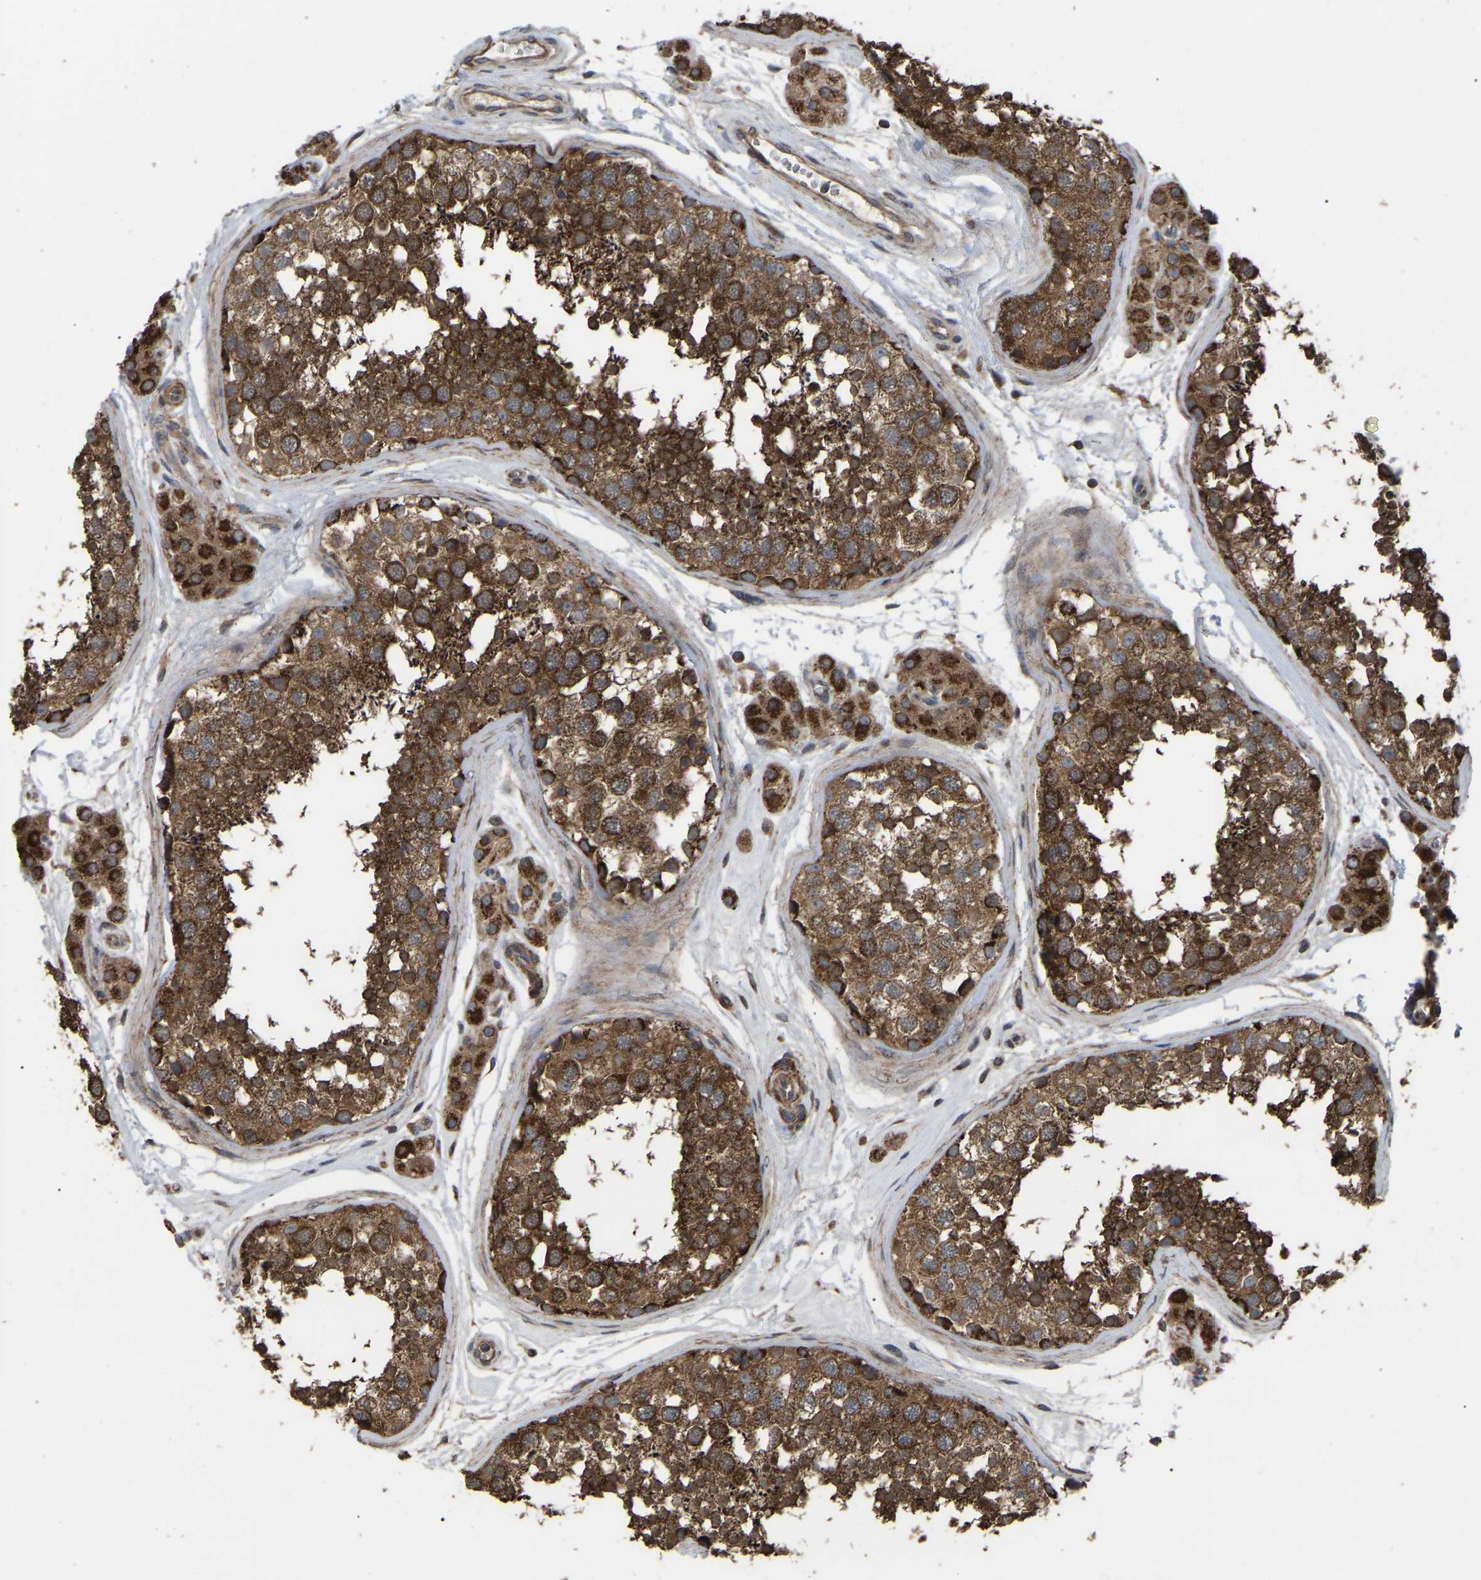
{"staining": {"intensity": "strong", "quantity": ">75%", "location": "cytoplasmic/membranous"}, "tissue": "testis", "cell_type": "Cells in seminiferous ducts", "image_type": "normal", "snomed": [{"axis": "morphology", "description": "Normal tissue, NOS"}, {"axis": "topography", "description": "Testis"}], "caption": "A photomicrograph showing strong cytoplasmic/membranous staining in about >75% of cells in seminiferous ducts in unremarkable testis, as visualized by brown immunohistochemical staining.", "gene": "GCC1", "patient": {"sex": "male", "age": 56}}